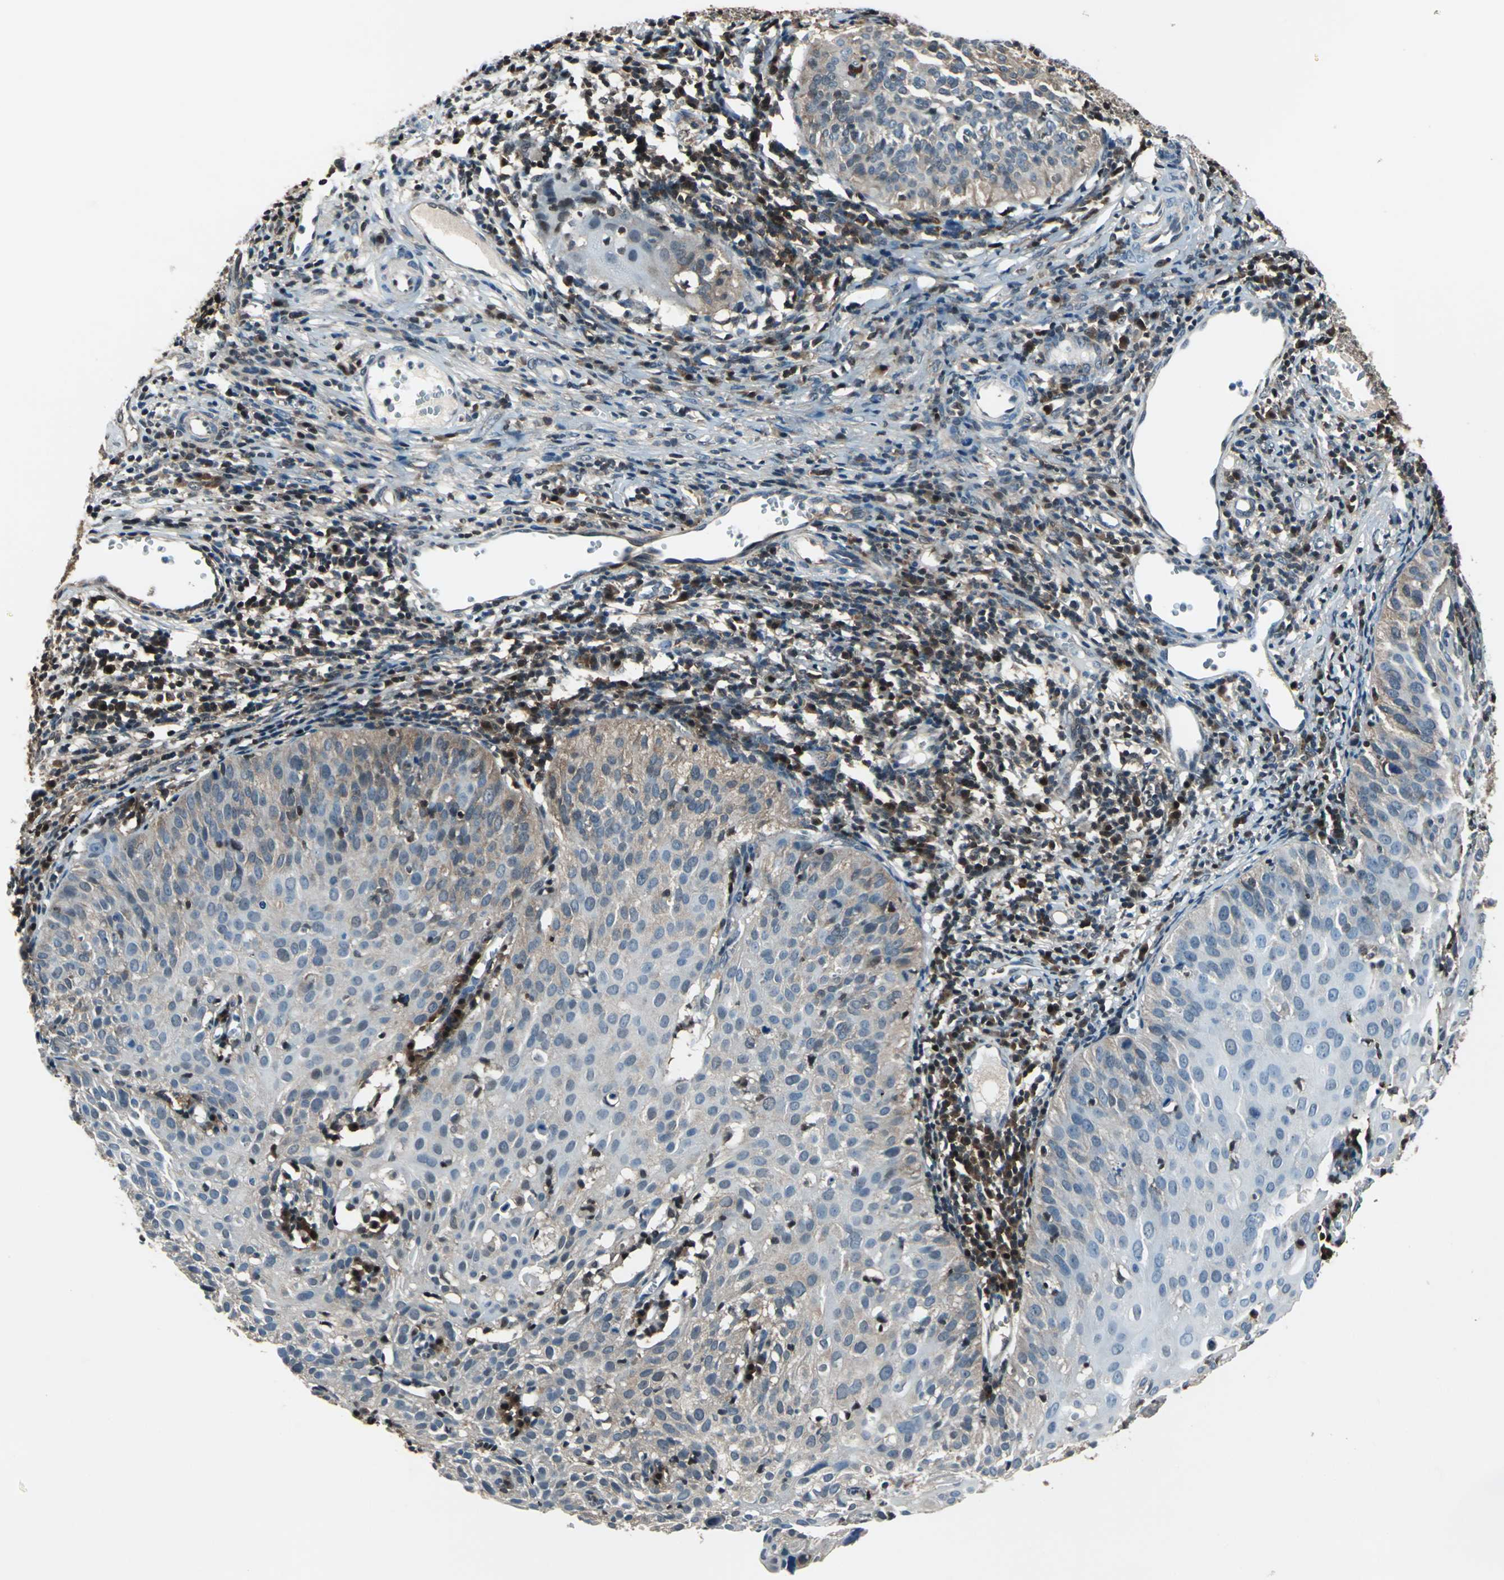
{"staining": {"intensity": "weak", "quantity": "25%-75%", "location": "cytoplasmic/membranous,nuclear"}, "tissue": "cervical cancer", "cell_type": "Tumor cells", "image_type": "cancer", "snomed": [{"axis": "morphology", "description": "Squamous cell carcinoma, NOS"}, {"axis": "topography", "description": "Cervix"}], "caption": "This photomicrograph reveals cervical squamous cell carcinoma stained with IHC to label a protein in brown. The cytoplasmic/membranous and nuclear of tumor cells show weak positivity for the protein. Nuclei are counter-stained blue.", "gene": "PSME1", "patient": {"sex": "female", "age": 38}}